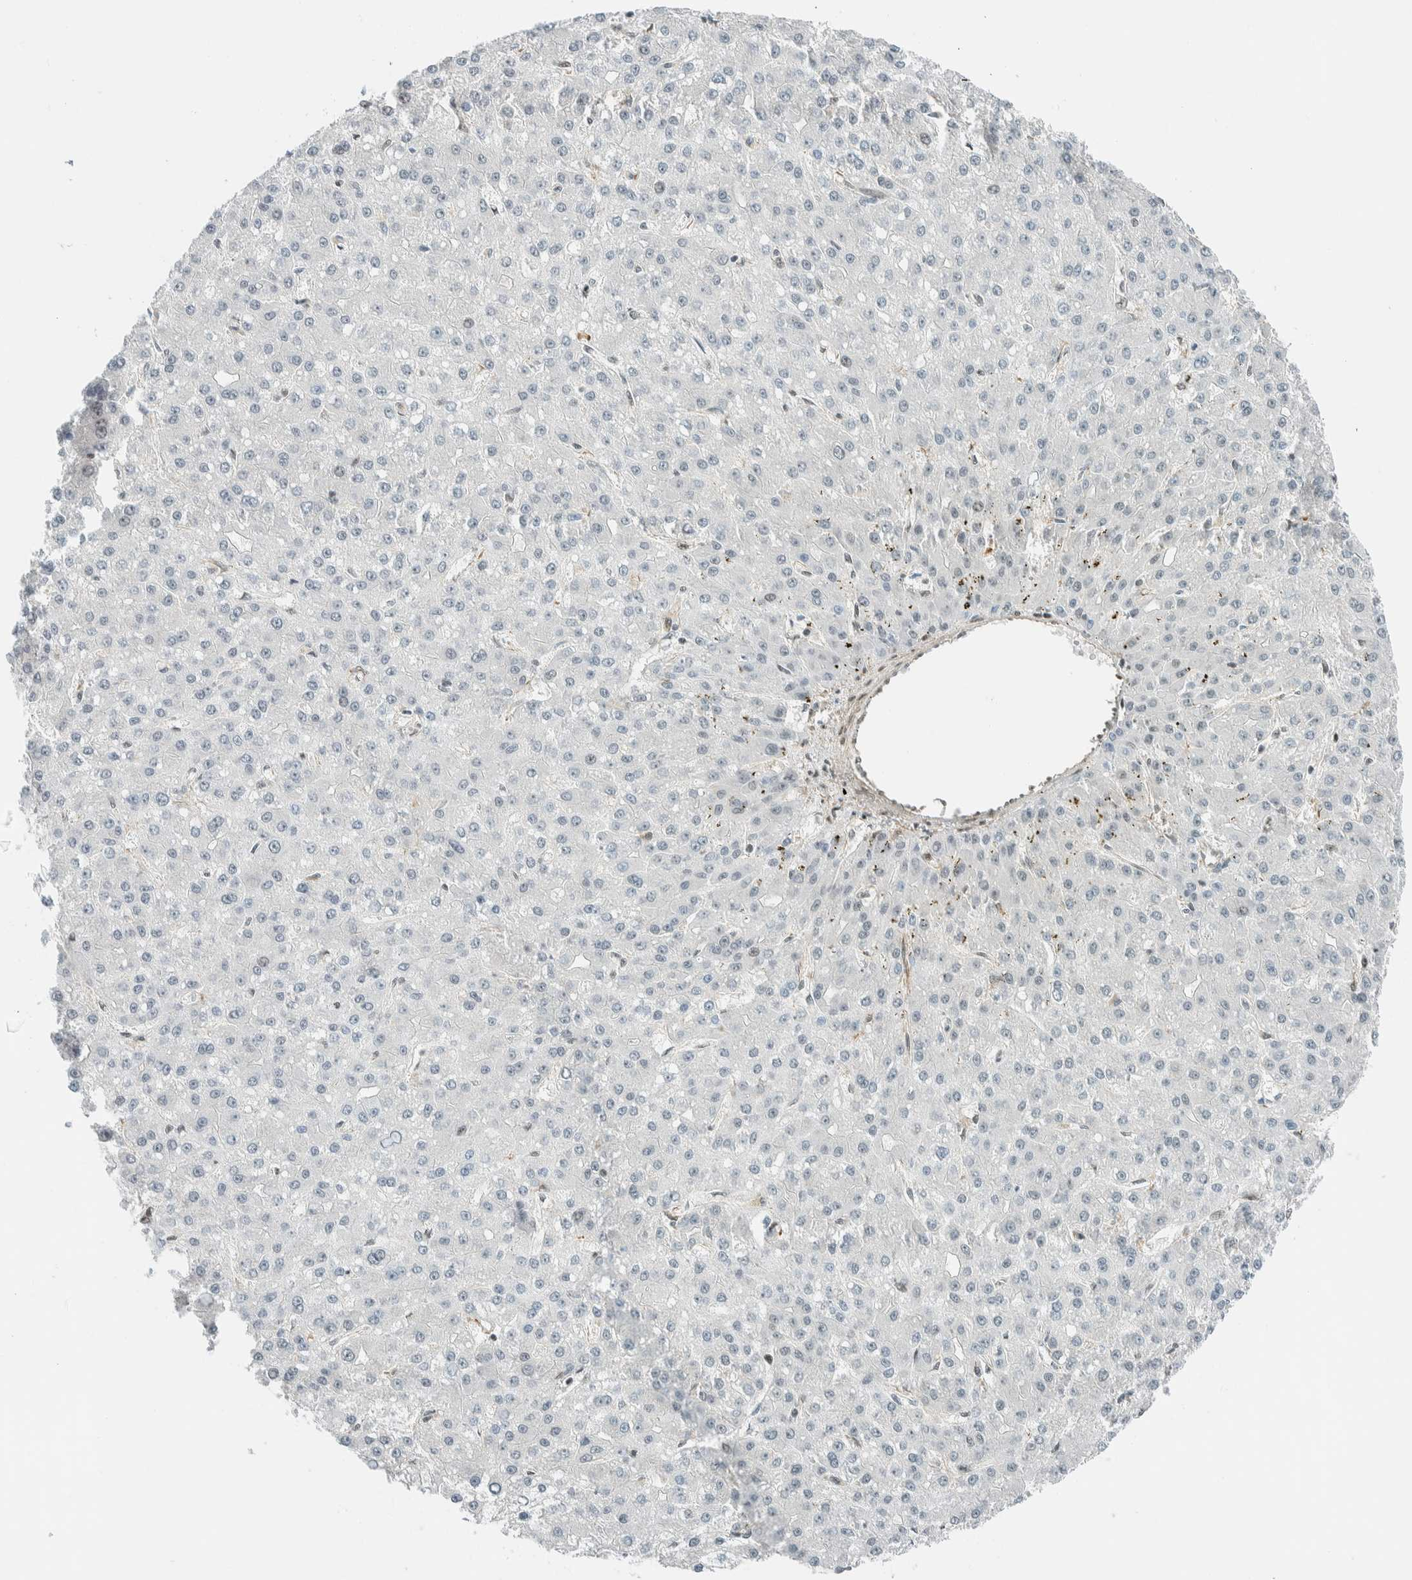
{"staining": {"intensity": "negative", "quantity": "none", "location": "none"}, "tissue": "liver cancer", "cell_type": "Tumor cells", "image_type": "cancer", "snomed": [{"axis": "morphology", "description": "Carcinoma, Hepatocellular, NOS"}, {"axis": "topography", "description": "Liver"}], "caption": "DAB (3,3'-diaminobenzidine) immunohistochemical staining of human liver cancer reveals no significant staining in tumor cells.", "gene": "NIBAN2", "patient": {"sex": "male", "age": 67}}